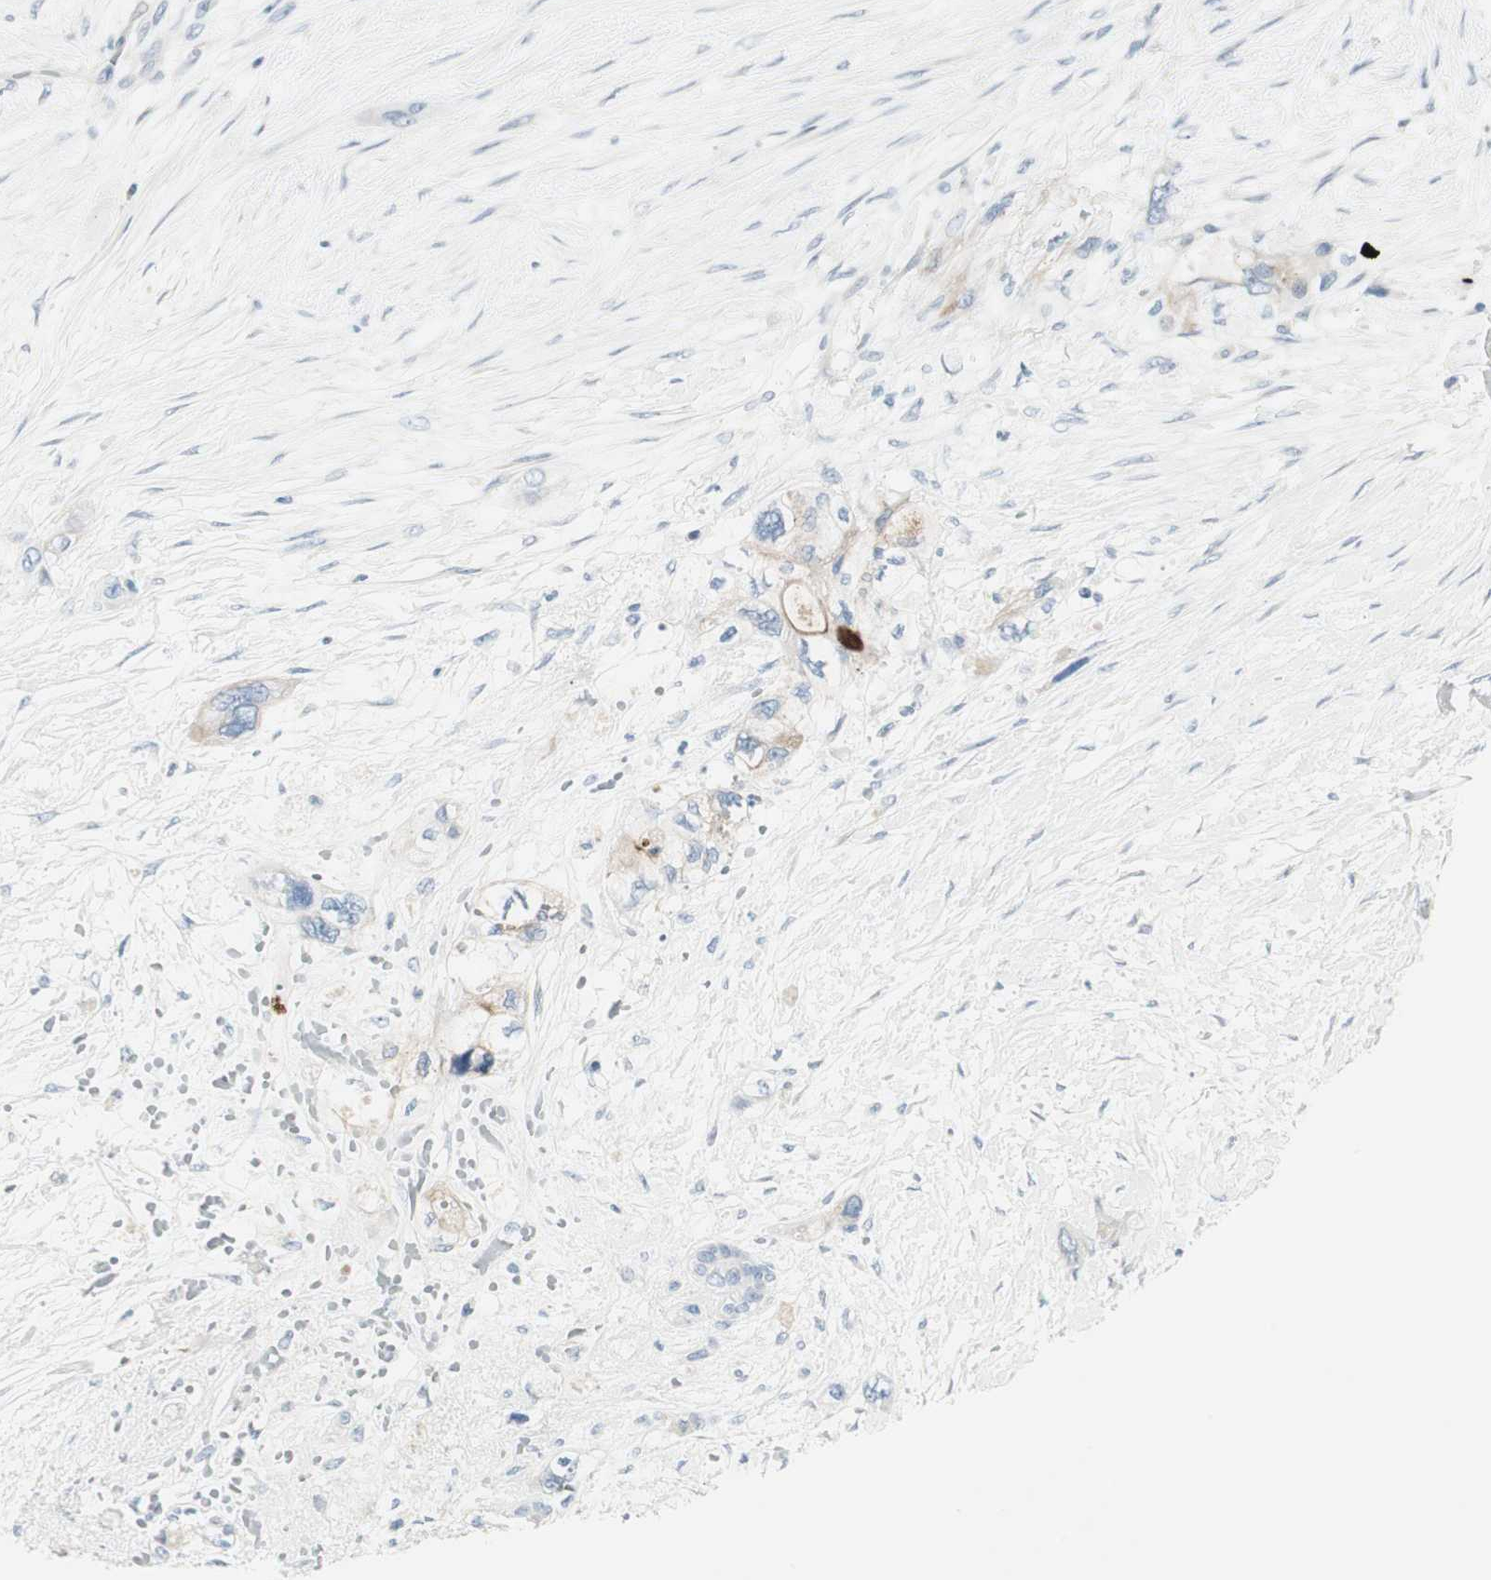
{"staining": {"intensity": "moderate", "quantity": "25%-75%", "location": "cytoplasmic/membranous"}, "tissue": "pancreatic cancer", "cell_type": "Tumor cells", "image_type": "cancer", "snomed": [{"axis": "morphology", "description": "Adenocarcinoma, NOS"}, {"axis": "topography", "description": "Pancreas"}], "caption": "This micrograph shows immunohistochemistry (IHC) staining of pancreatic cancer, with medium moderate cytoplasmic/membranous positivity in about 25%-75% of tumor cells.", "gene": "CDHR5", "patient": {"sex": "male", "age": 46}}